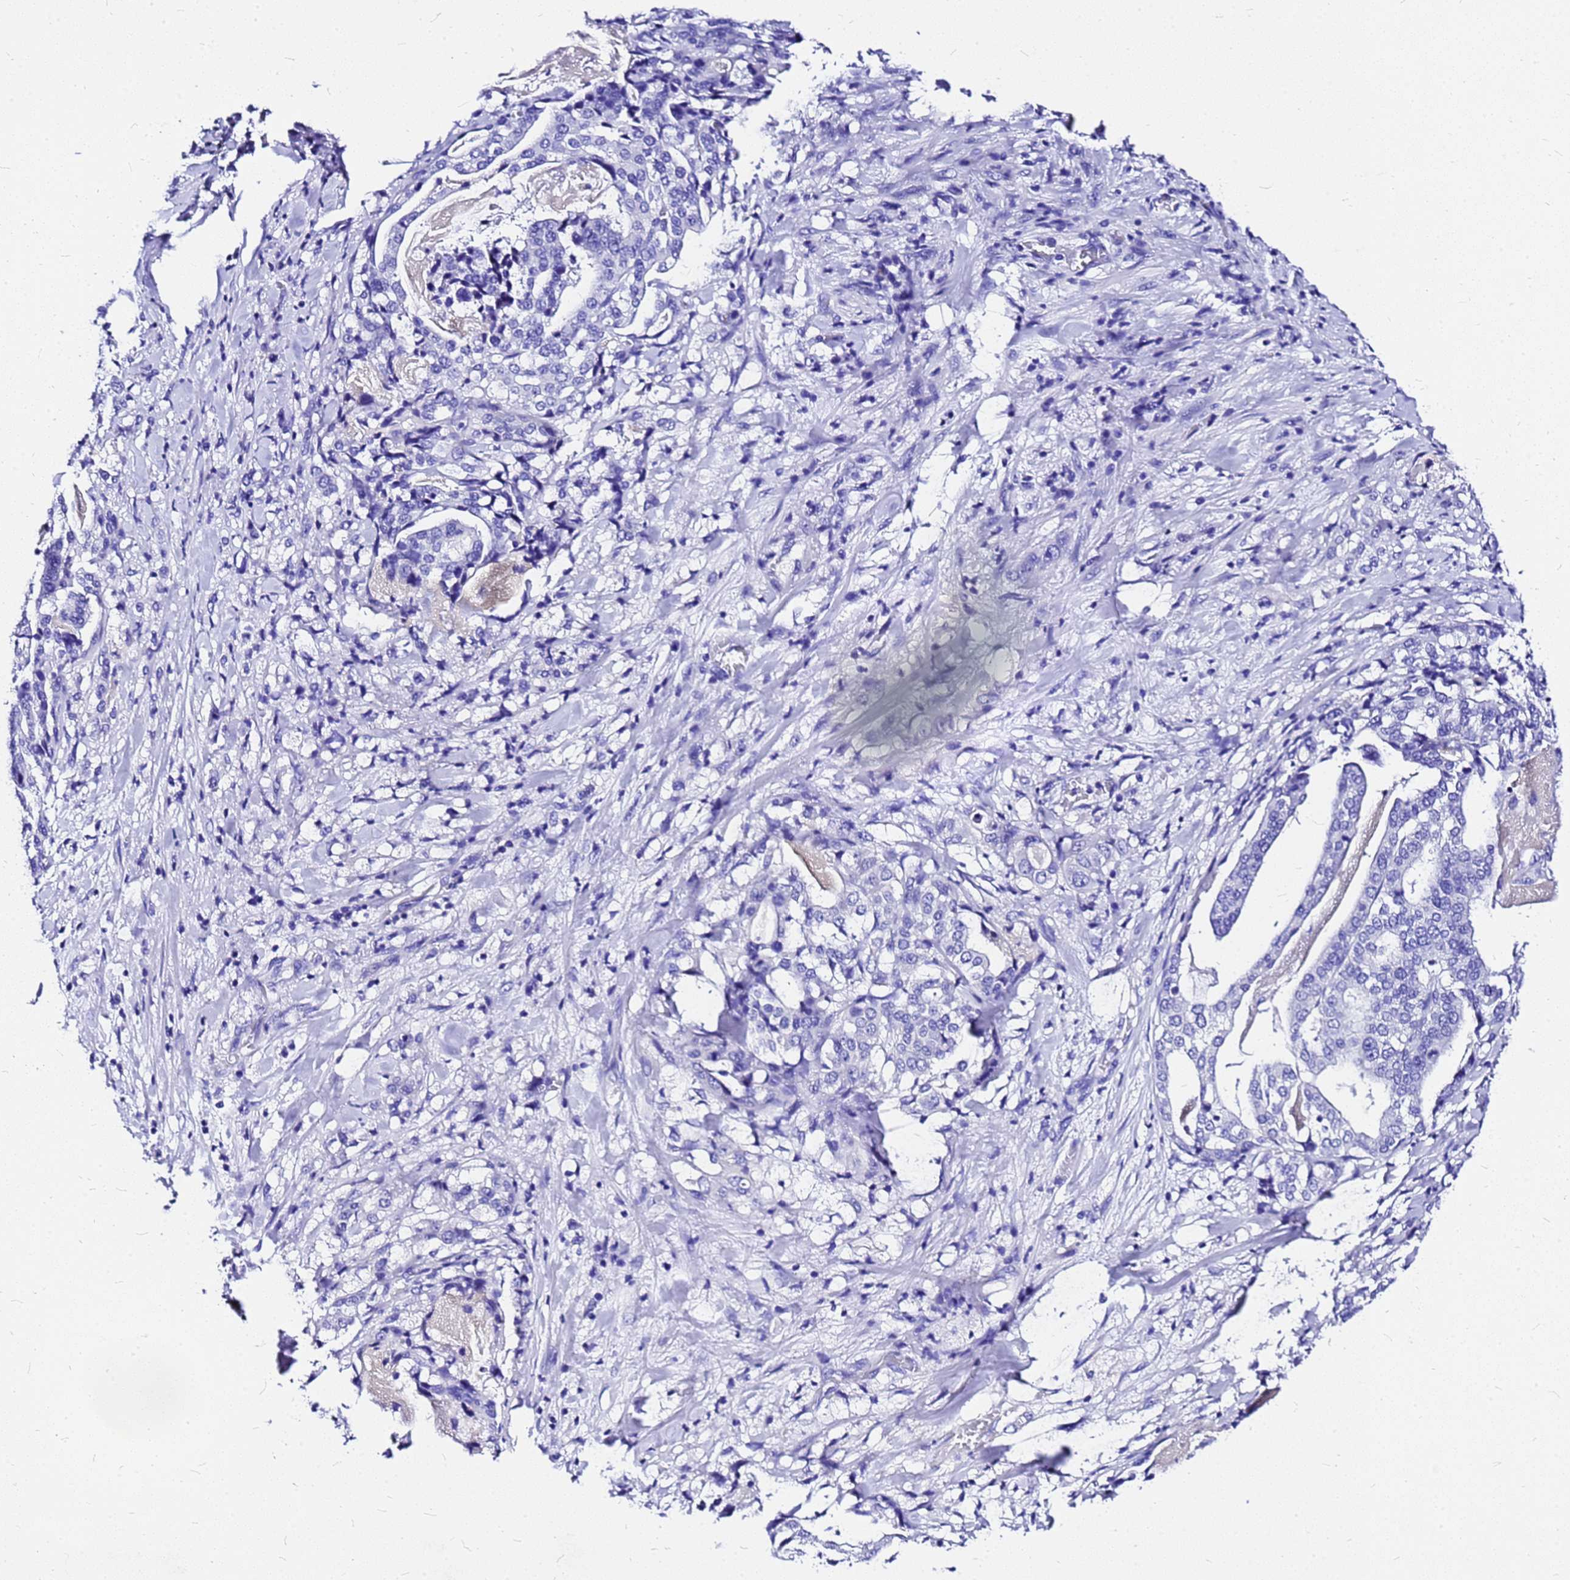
{"staining": {"intensity": "negative", "quantity": "none", "location": "none"}, "tissue": "stomach cancer", "cell_type": "Tumor cells", "image_type": "cancer", "snomed": [{"axis": "morphology", "description": "Adenocarcinoma, NOS"}, {"axis": "topography", "description": "Stomach"}], "caption": "IHC photomicrograph of neoplastic tissue: stomach cancer (adenocarcinoma) stained with DAB demonstrates no significant protein positivity in tumor cells. Brightfield microscopy of immunohistochemistry (IHC) stained with DAB (3,3'-diaminobenzidine) (brown) and hematoxylin (blue), captured at high magnification.", "gene": "HERC4", "patient": {"sex": "male", "age": 48}}